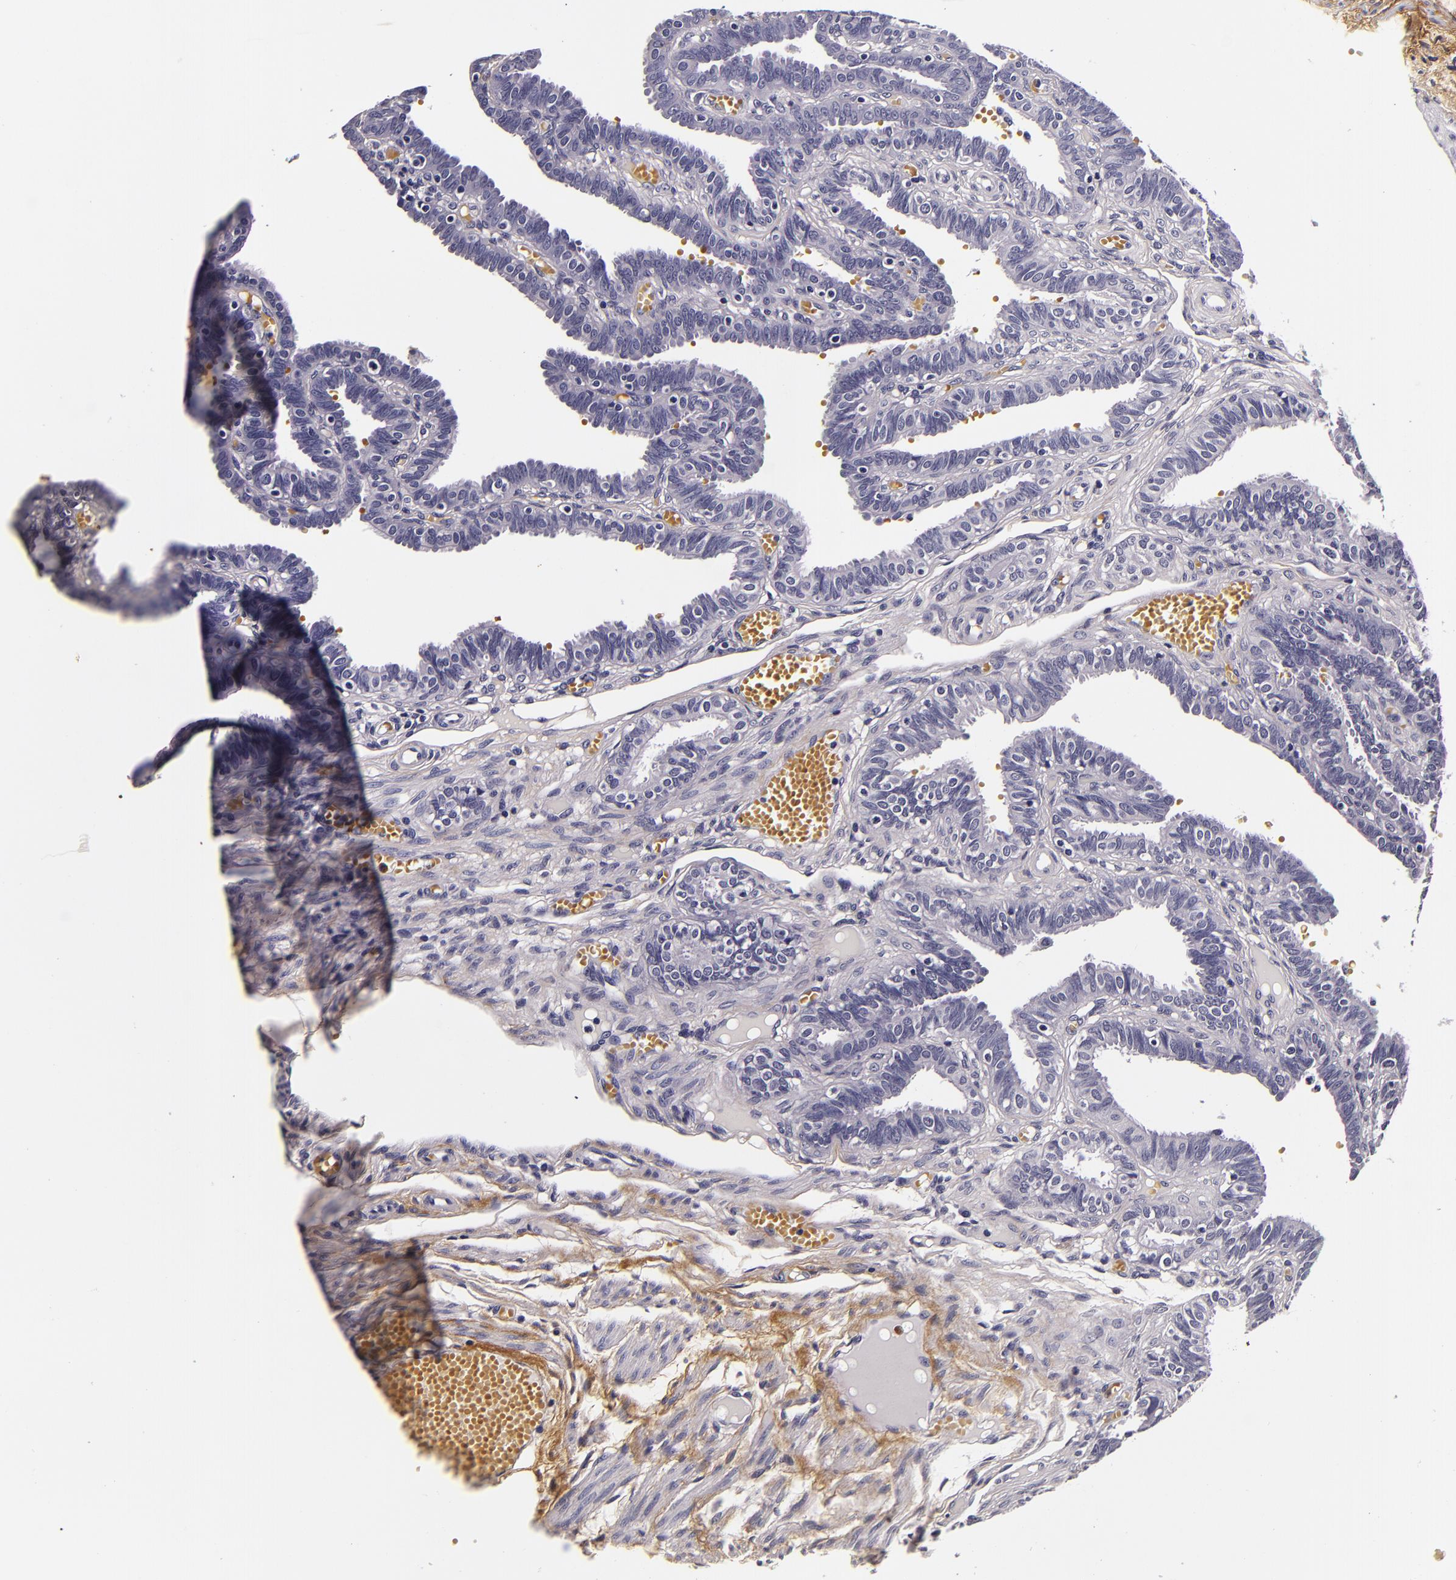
{"staining": {"intensity": "negative", "quantity": "none", "location": "none"}, "tissue": "fallopian tube", "cell_type": "Glandular cells", "image_type": "normal", "snomed": [{"axis": "morphology", "description": "Normal tissue, NOS"}, {"axis": "topography", "description": "Fallopian tube"}], "caption": "Immunohistochemical staining of normal fallopian tube displays no significant staining in glandular cells. The staining is performed using DAB brown chromogen with nuclei counter-stained in using hematoxylin.", "gene": "FBN1", "patient": {"sex": "female", "age": 29}}